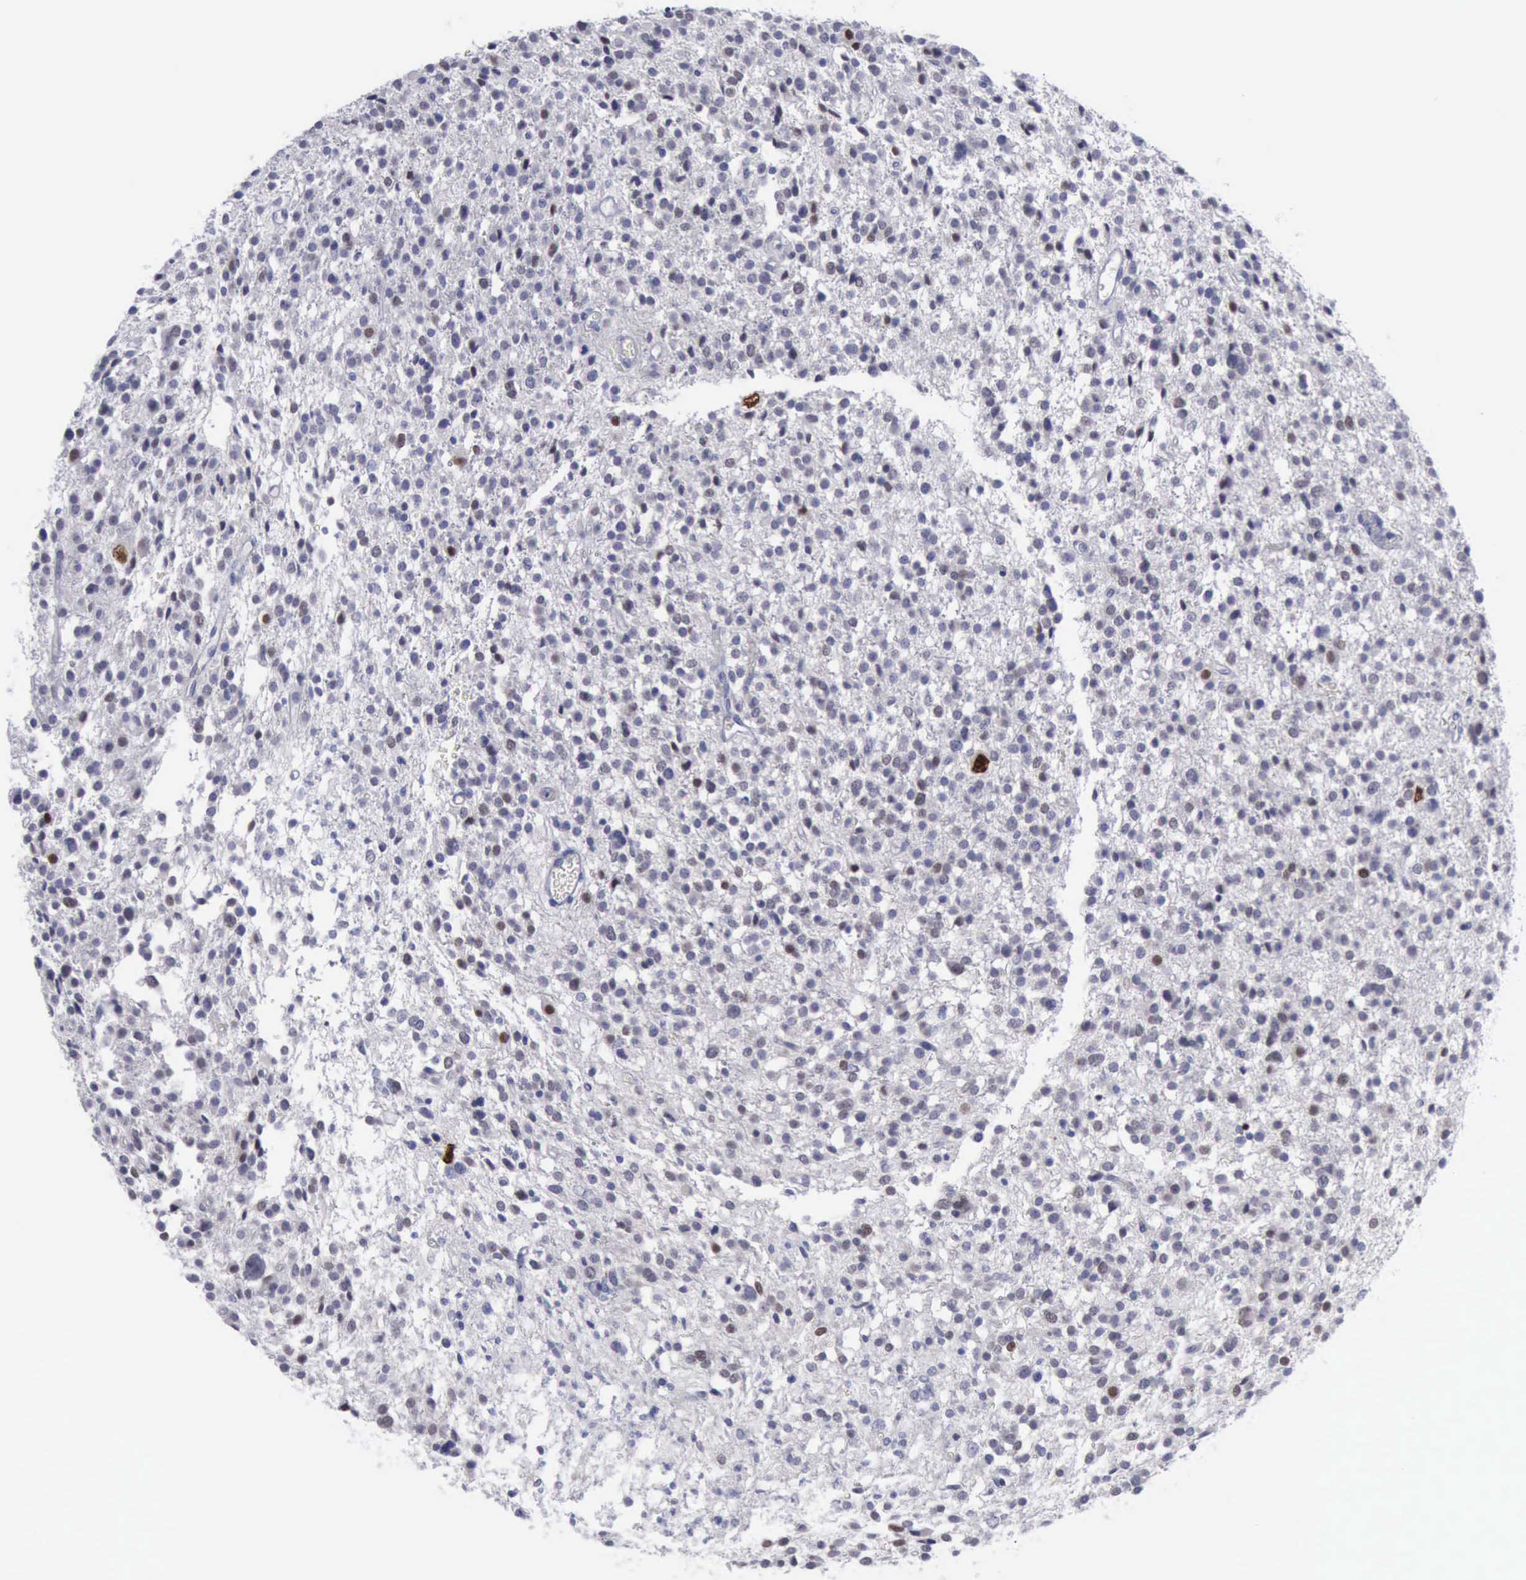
{"staining": {"intensity": "negative", "quantity": "none", "location": "none"}, "tissue": "glioma", "cell_type": "Tumor cells", "image_type": "cancer", "snomed": [{"axis": "morphology", "description": "Glioma, malignant, Low grade"}, {"axis": "topography", "description": "Brain"}], "caption": "Immunohistochemistry of human glioma demonstrates no expression in tumor cells.", "gene": "SATB2", "patient": {"sex": "female", "age": 36}}